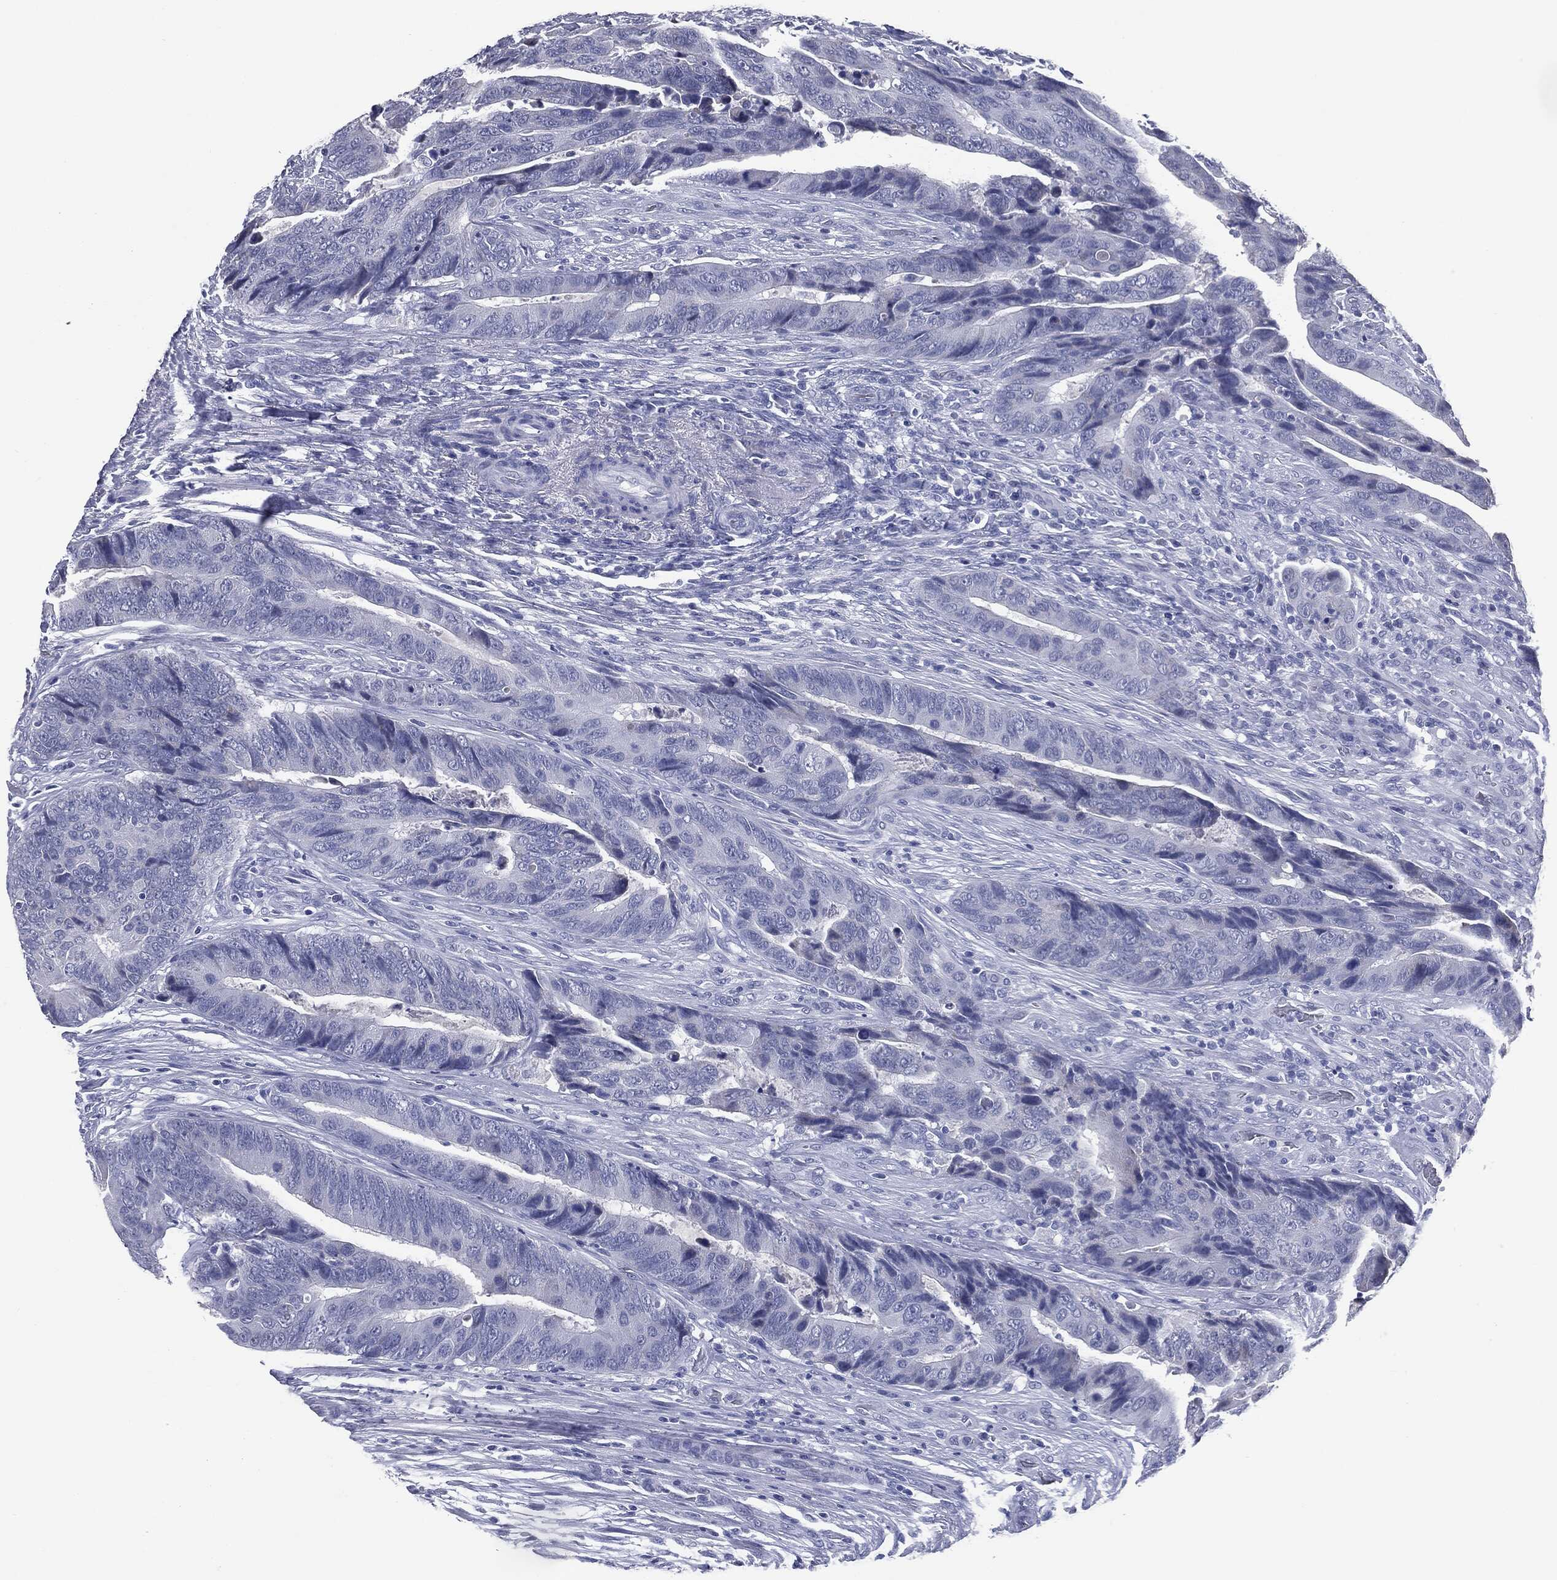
{"staining": {"intensity": "negative", "quantity": "none", "location": "none"}, "tissue": "colorectal cancer", "cell_type": "Tumor cells", "image_type": "cancer", "snomed": [{"axis": "morphology", "description": "Adenocarcinoma, NOS"}, {"axis": "topography", "description": "Colon"}], "caption": "Tumor cells show no significant positivity in colorectal cancer (adenocarcinoma).", "gene": "ATP2A1", "patient": {"sex": "female", "age": 56}}